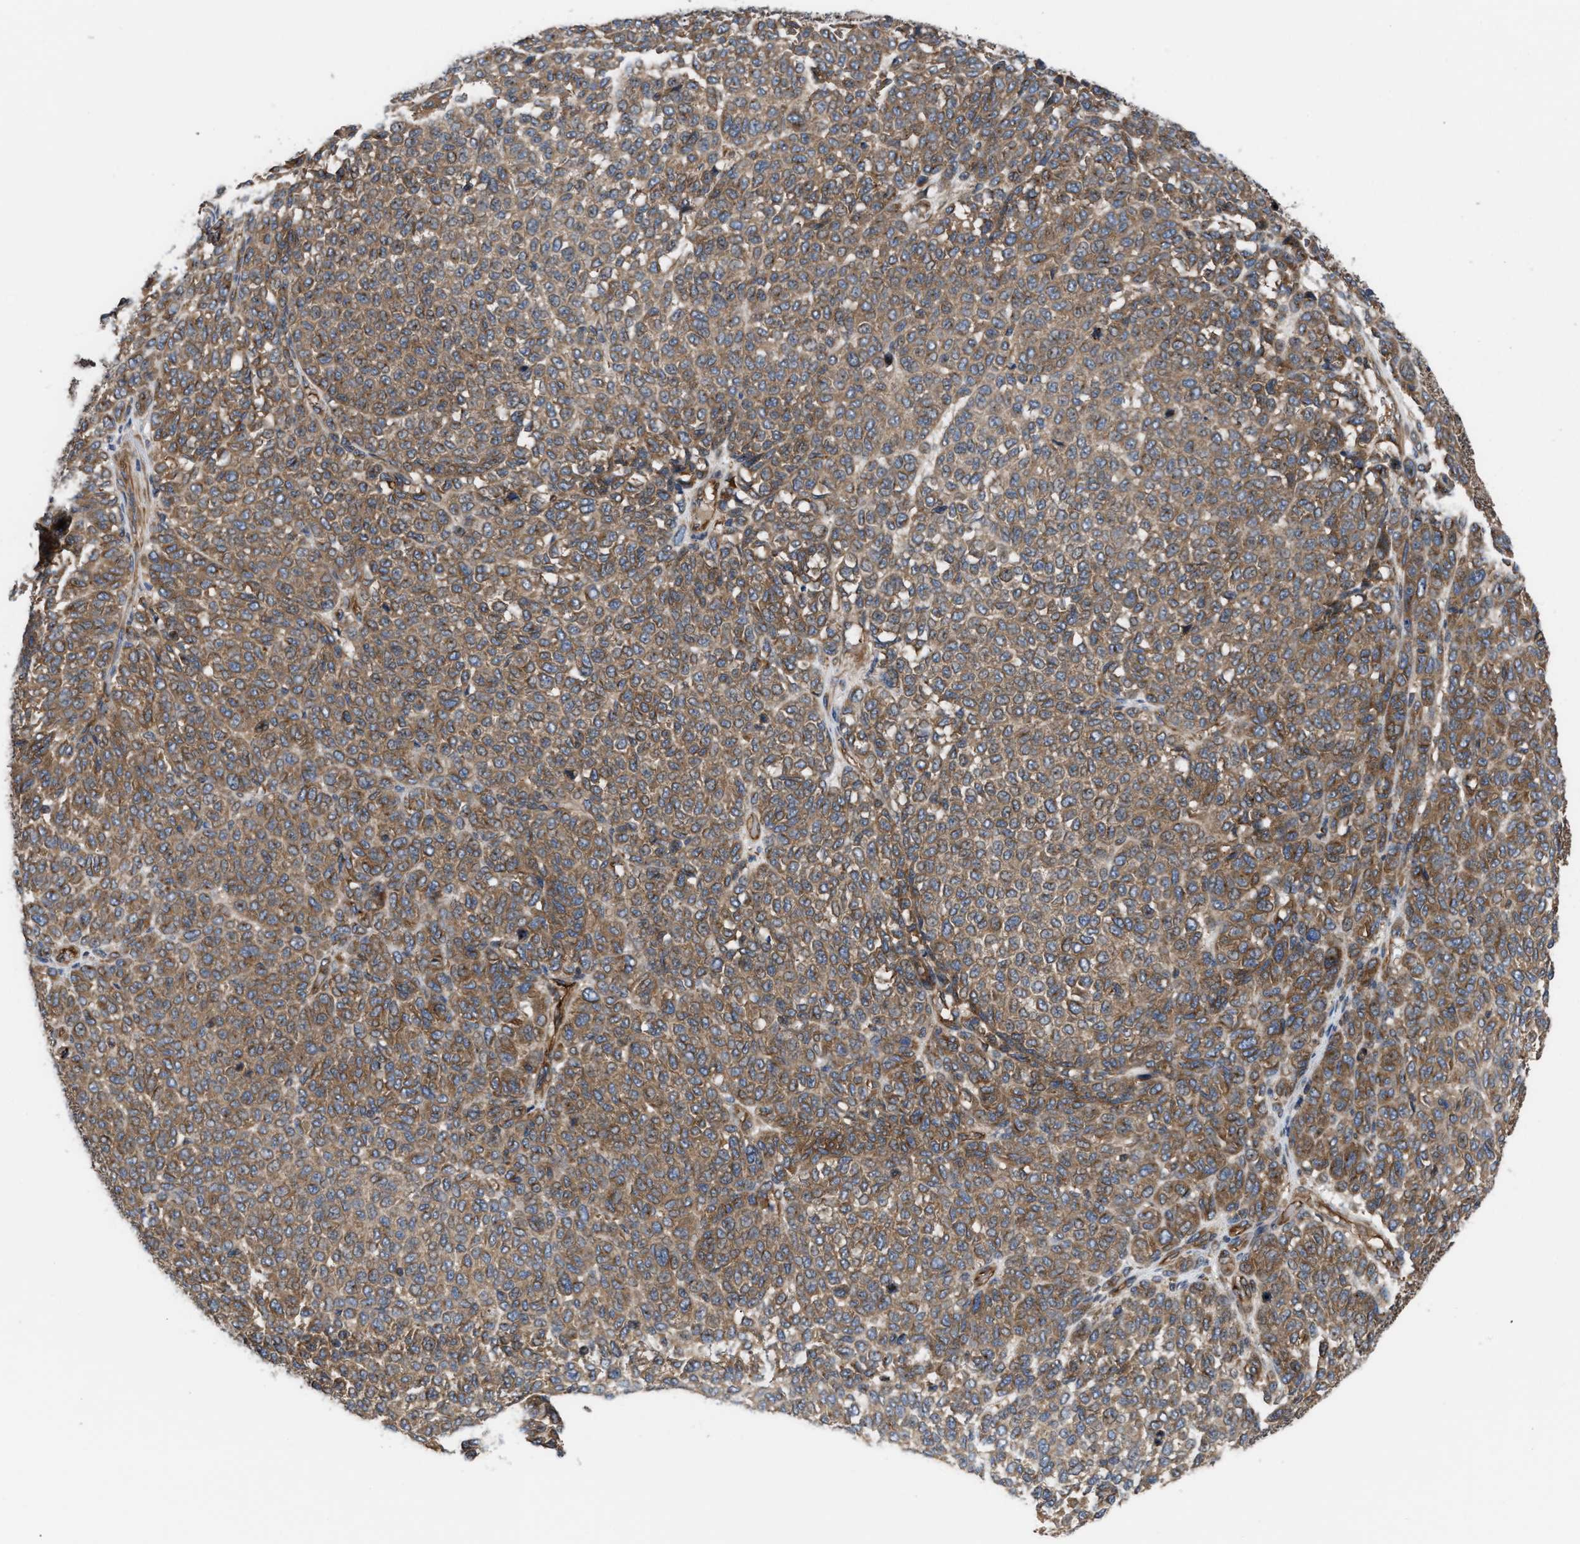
{"staining": {"intensity": "moderate", "quantity": ">75%", "location": "cytoplasmic/membranous"}, "tissue": "melanoma", "cell_type": "Tumor cells", "image_type": "cancer", "snomed": [{"axis": "morphology", "description": "Malignant melanoma, NOS"}, {"axis": "topography", "description": "Skin"}], "caption": "IHC micrograph of neoplastic tissue: malignant melanoma stained using IHC displays medium levels of moderate protein expression localized specifically in the cytoplasmic/membranous of tumor cells, appearing as a cytoplasmic/membranous brown color.", "gene": "LAPTM4B", "patient": {"sex": "male", "age": 59}}